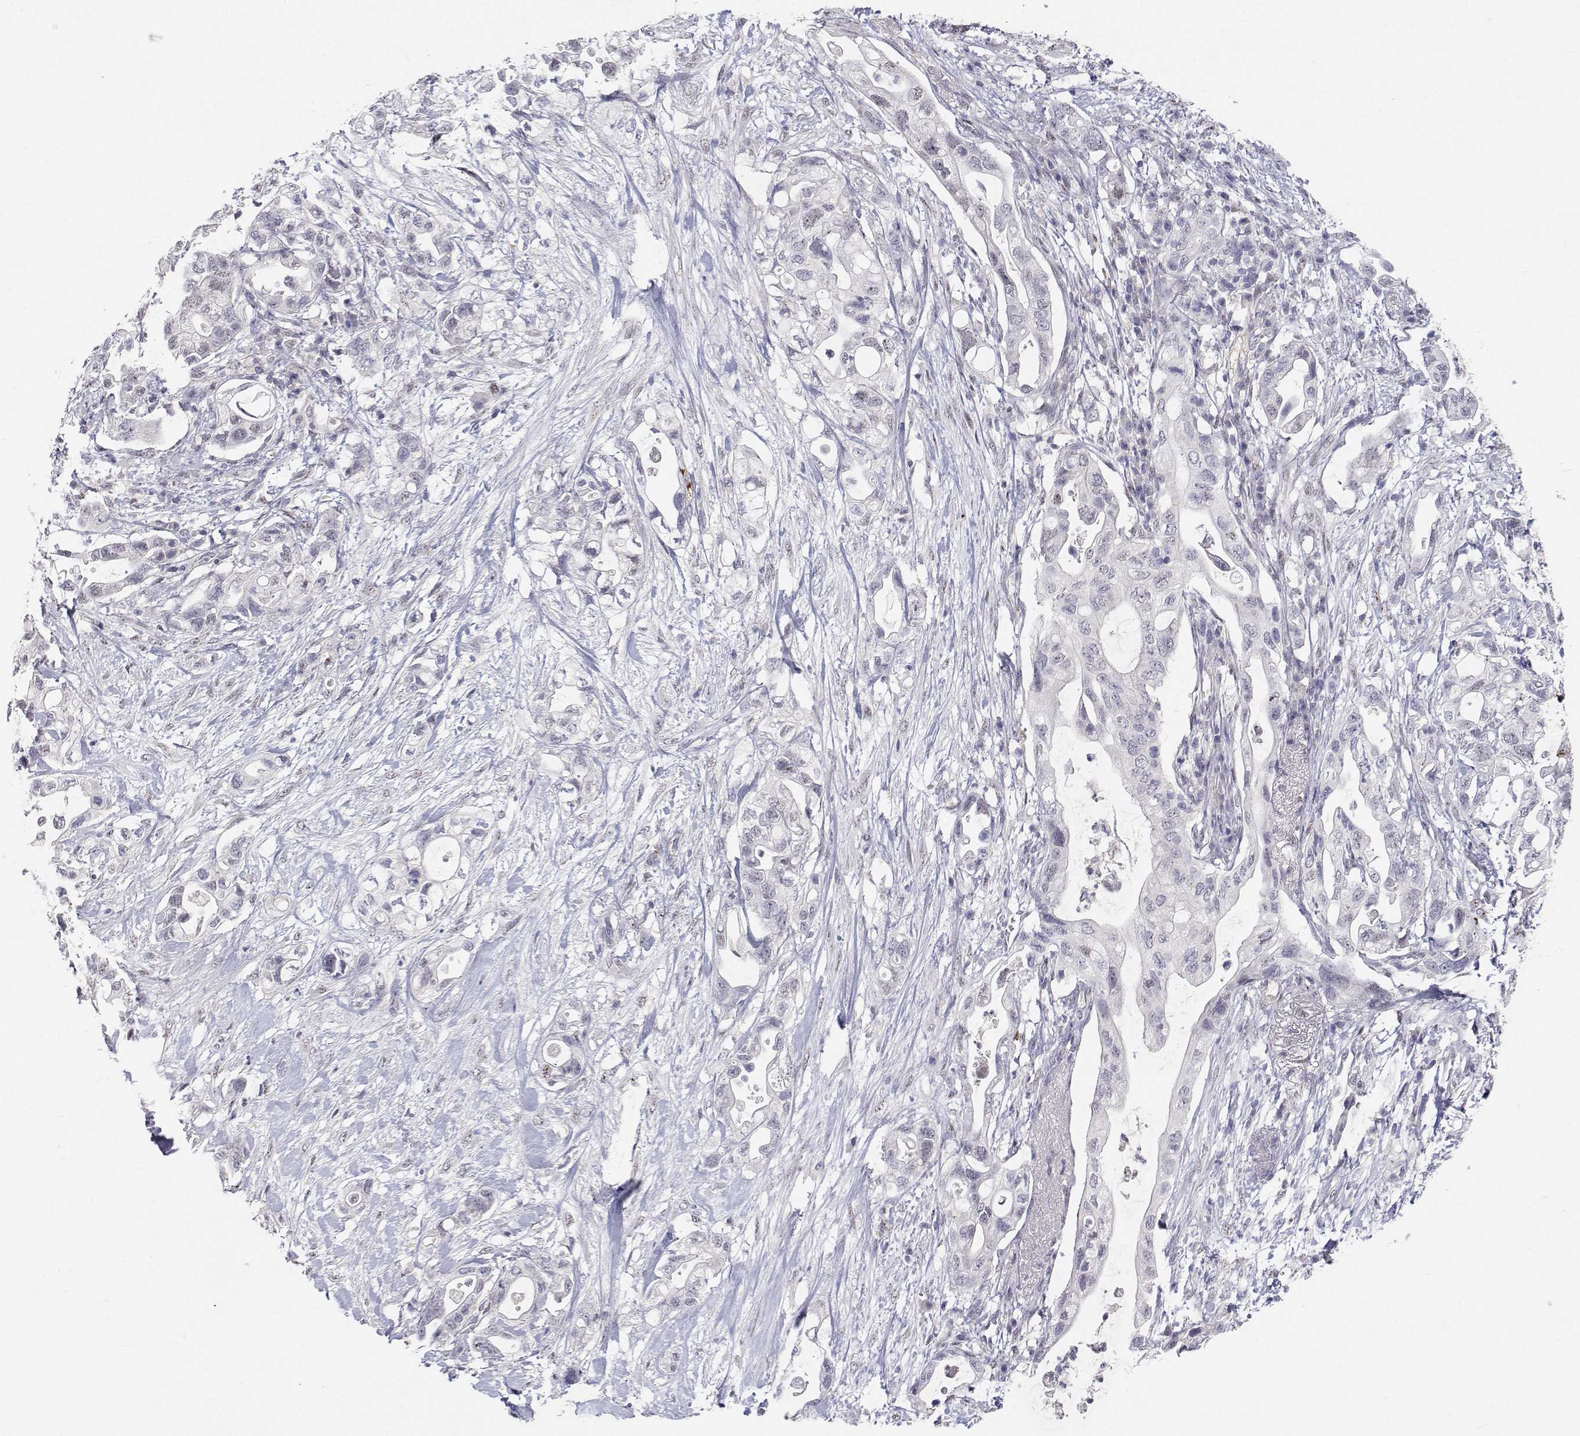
{"staining": {"intensity": "negative", "quantity": "none", "location": "none"}, "tissue": "pancreatic cancer", "cell_type": "Tumor cells", "image_type": "cancer", "snomed": [{"axis": "morphology", "description": "Adenocarcinoma, NOS"}, {"axis": "topography", "description": "Pancreas"}], "caption": "Immunohistochemical staining of pancreatic cancer displays no significant staining in tumor cells. The staining is performed using DAB brown chromogen with nuclei counter-stained in using hematoxylin.", "gene": "MYPN", "patient": {"sex": "female", "age": 72}}